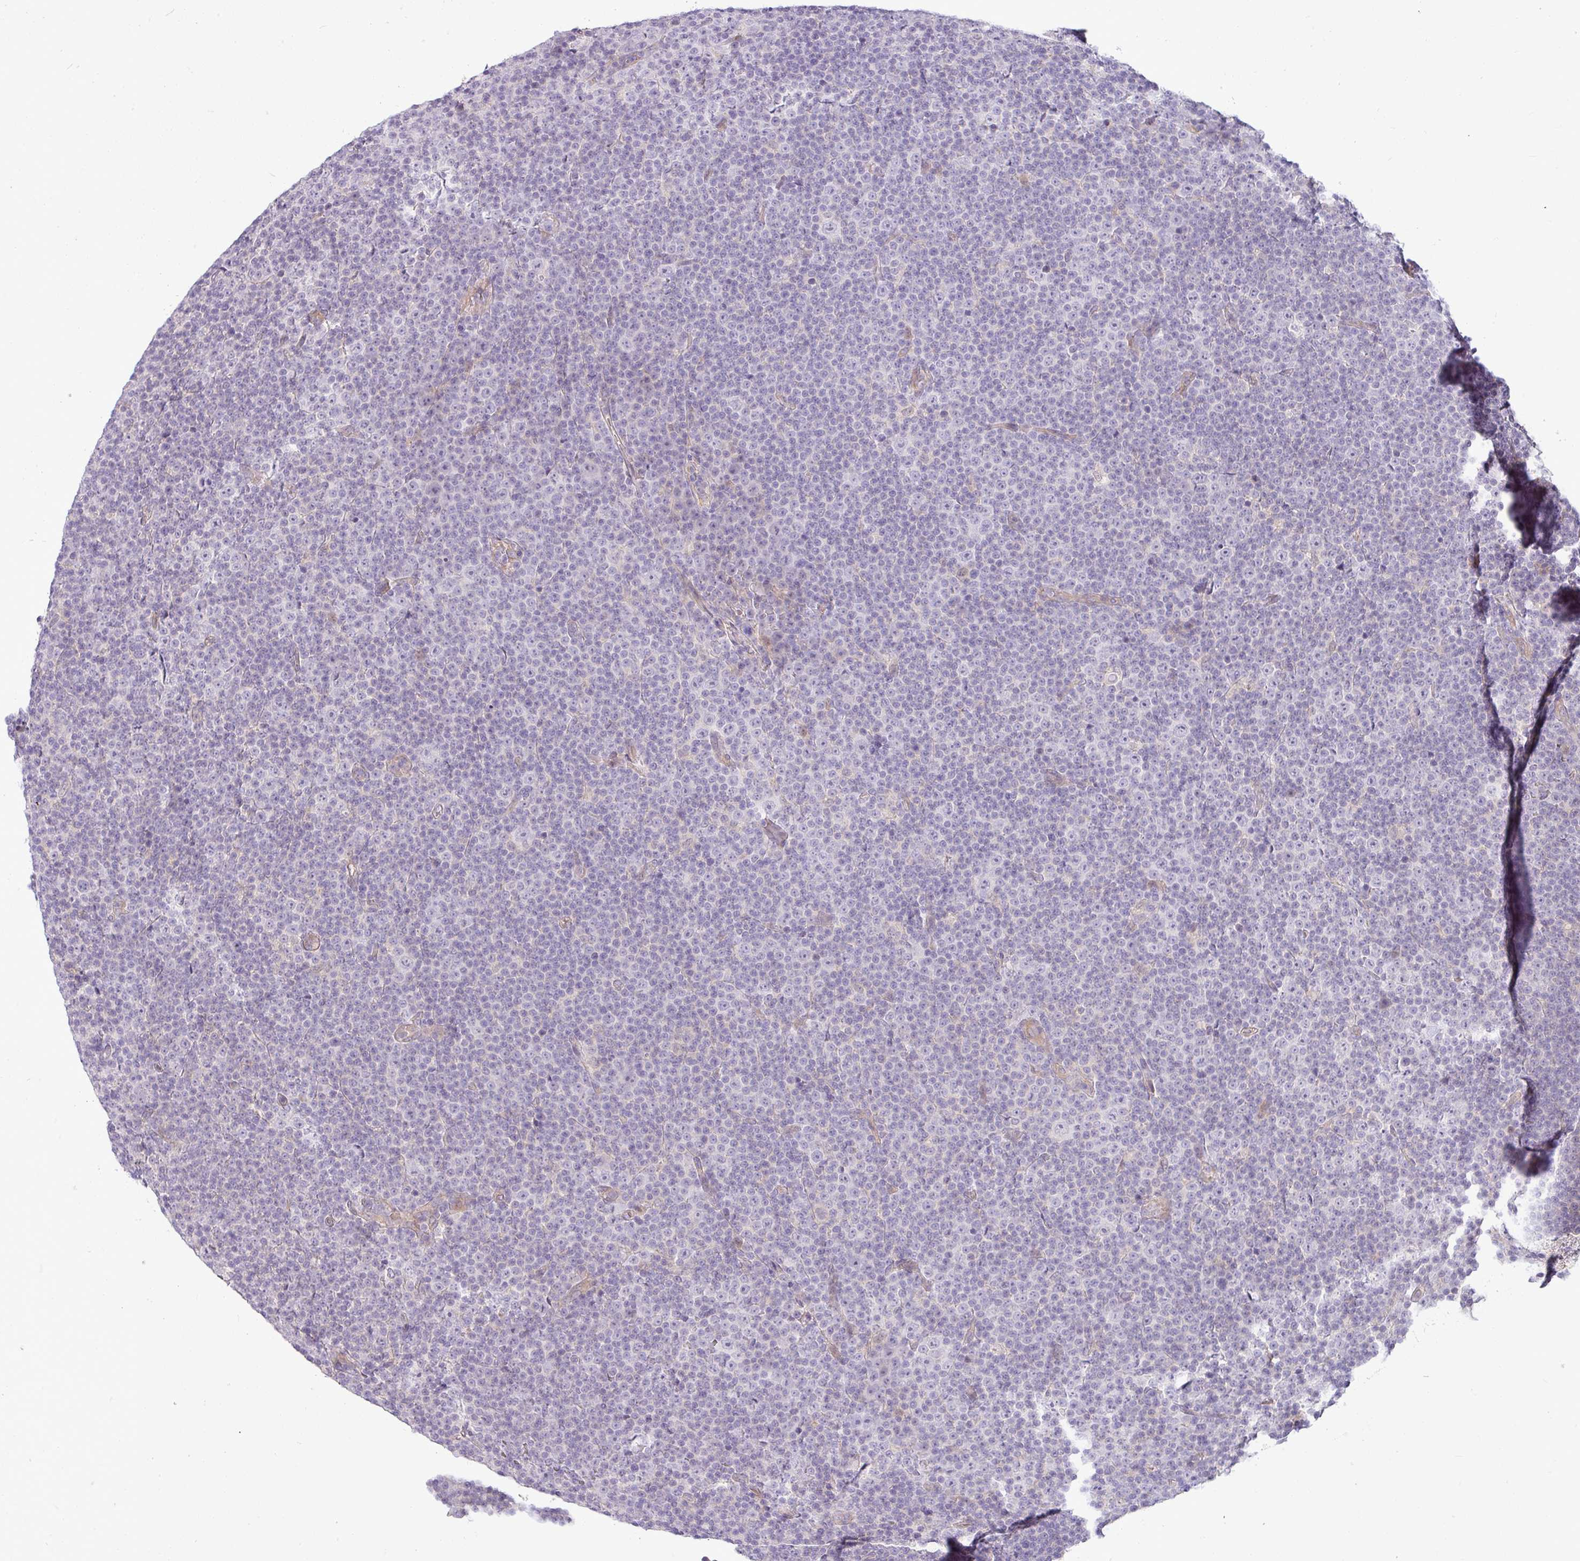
{"staining": {"intensity": "negative", "quantity": "none", "location": "none"}, "tissue": "lymphoma", "cell_type": "Tumor cells", "image_type": "cancer", "snomed": [{"axis": "morphology", "description": "Malignant lymphoma, non-Hodgkin's type, Low grade"}, {"axis": "topography", "description": "Lymph node"}], "caption": "DAB immunohistochemical staining of low-grade malignant lymphoma, non-Hodgkin's type exhibits no significant staining in tumor cells.", "gene": "APOM", "patient": {"sex": "female", "age": 67}}